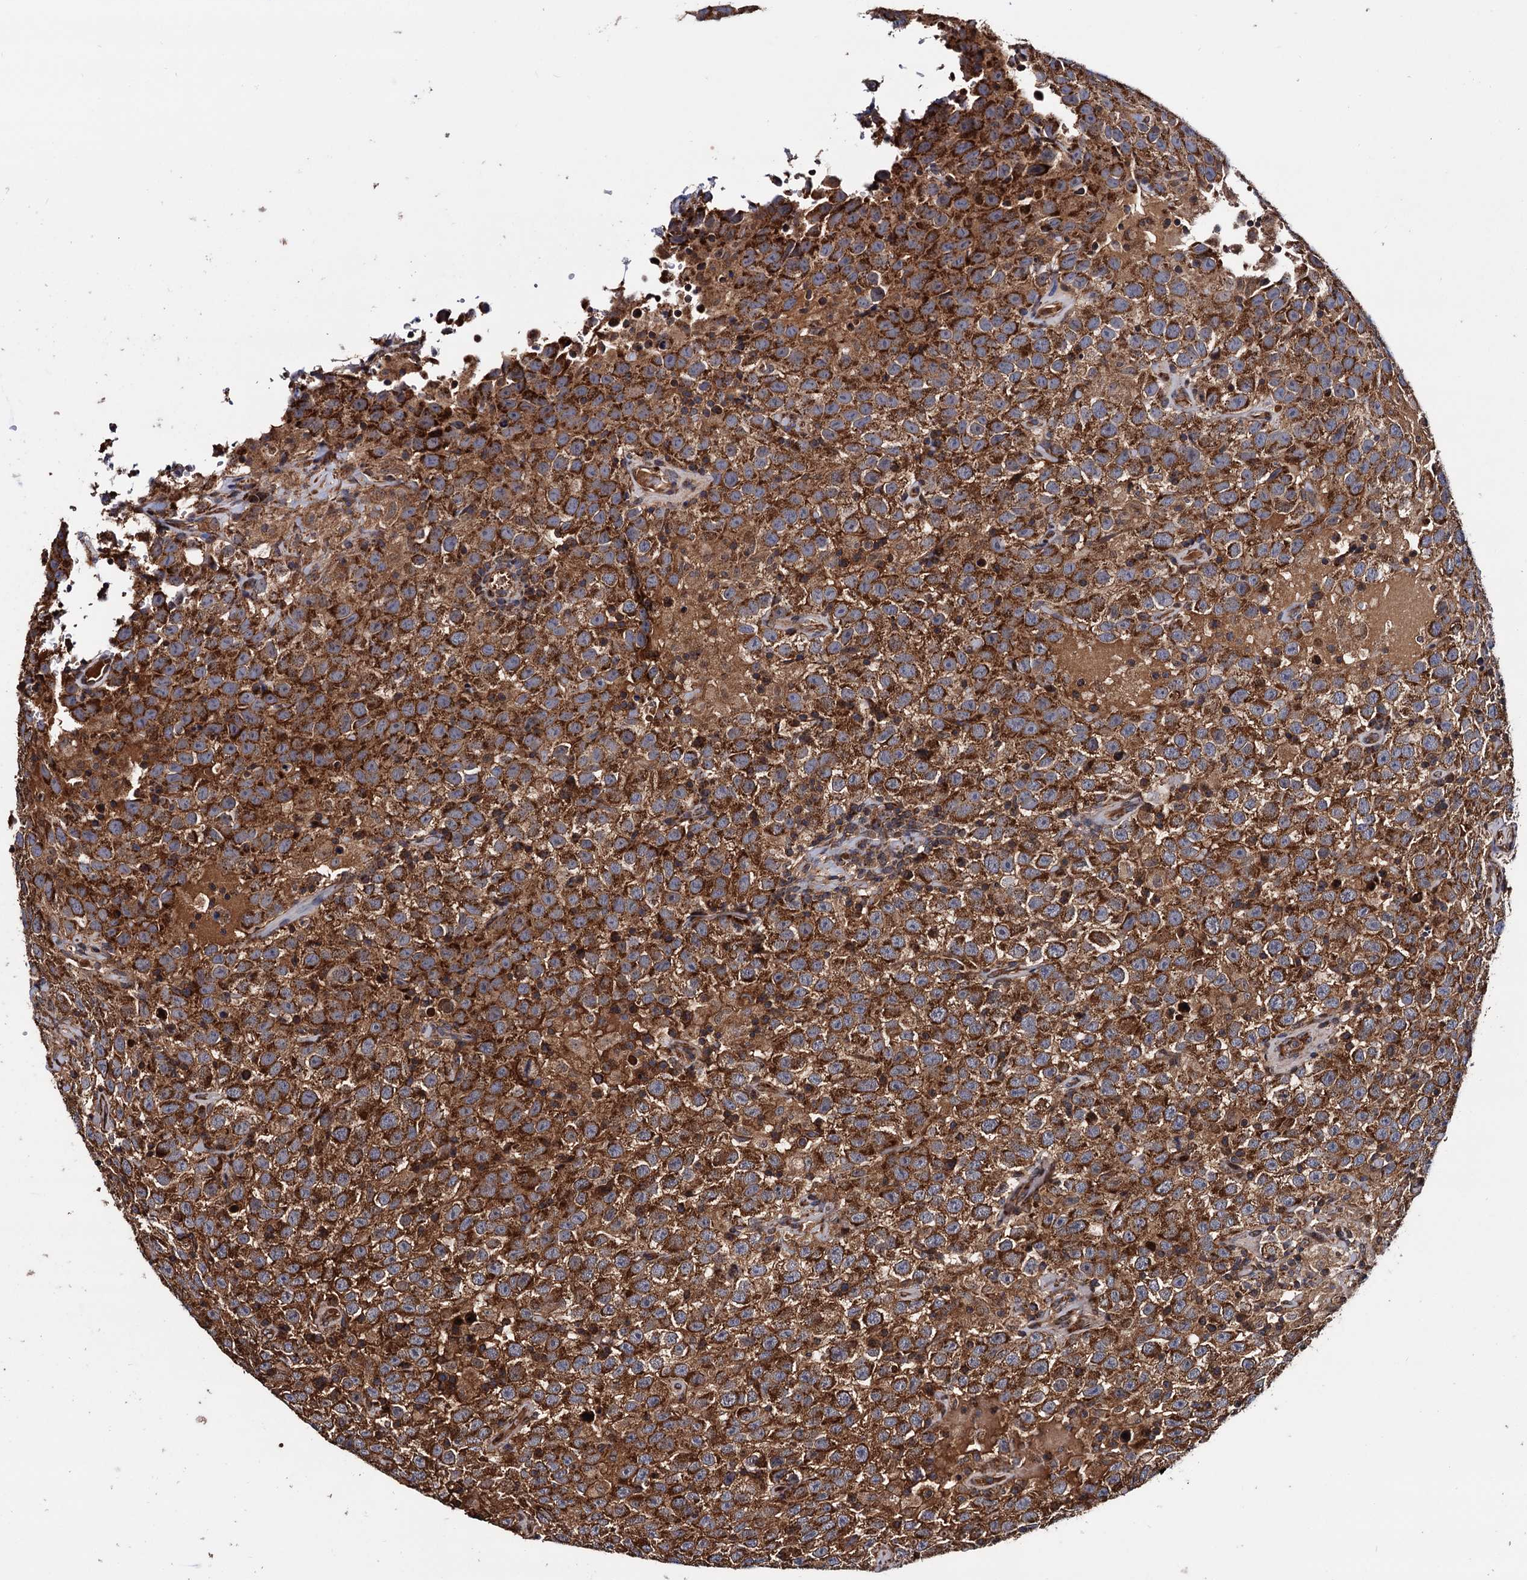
{"staining": {"intensity": "strong", "quantity": ">75%", "location": "cytoplasmic/membranous"}, "tissue": "testis cancer", "cell_type": "Tumor cells", "image_type": "cancer", "snomed": [{"axis": "morphology", "description": "Seminoma, NOS"}, {"axis": "topography", "description": "Testis"}], "caption": "Human testis cancer (seminoma) stained for a protein (brown) displays strong cytoplasmic/membranous positive staining in approximately >75% of tumor cells.", "gene": "MRPL42", "patient": {"sex": "male", "age": 41}}